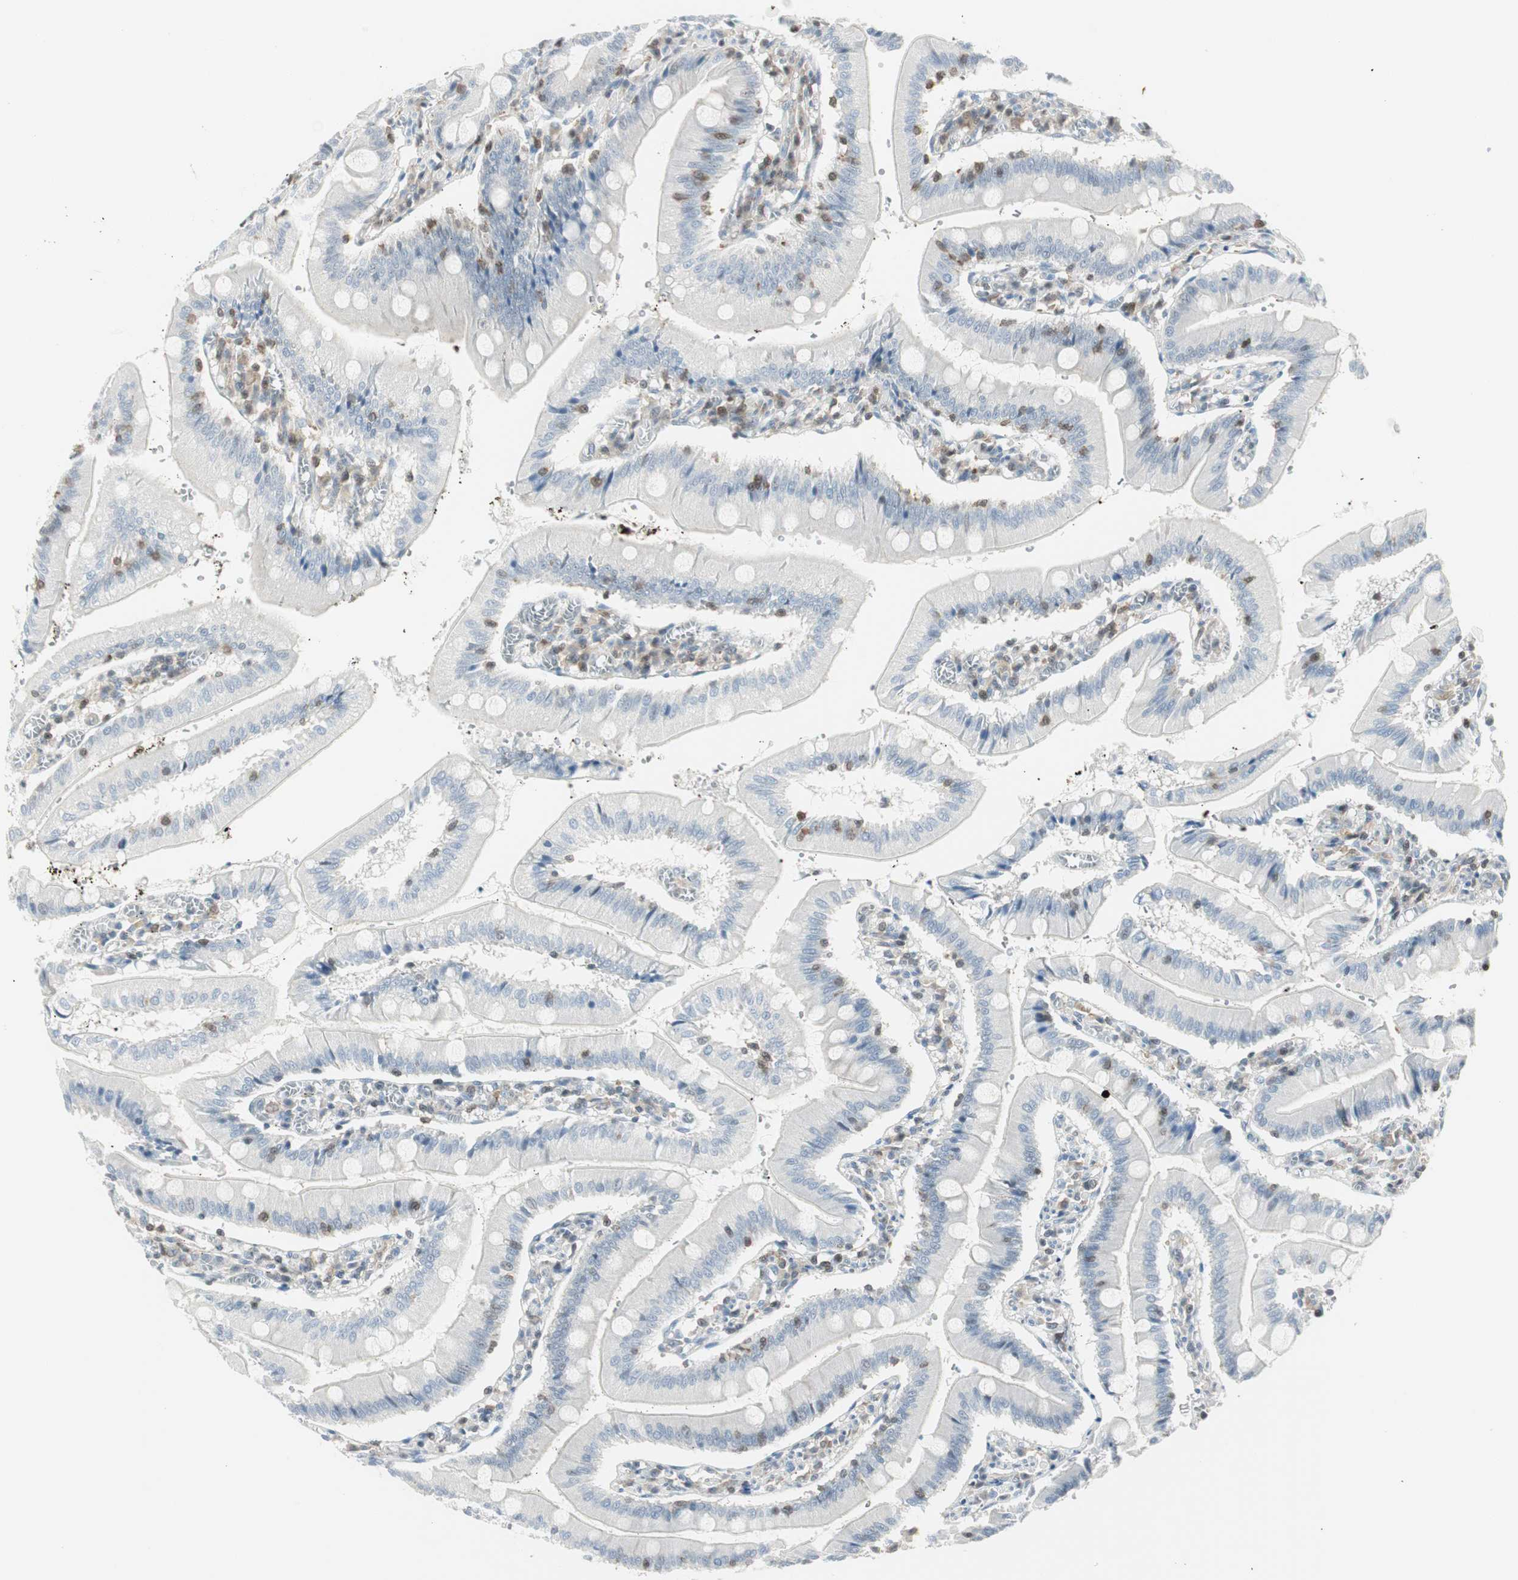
{"staining": {"intensity": "weak", "quantity": ">75%", "location": "cytoplasmic/membranous"}, "tissue": "small intestine", "cell_type": "Glandular cells", "image_type": "normal", "snomed": [{"axis": "morphology", "description": "Normal tissue, NOS"}, {"axis": "topography", "description": "Small intestine"}], "caption": "Immunohistochemical staining of normal small intestine reveals weak cytoplasmic/membranous protein expression in approximately >75% of glandular cells.", "gene": "PPP1CA", "patient": {"sex": "male", "age": 71}}